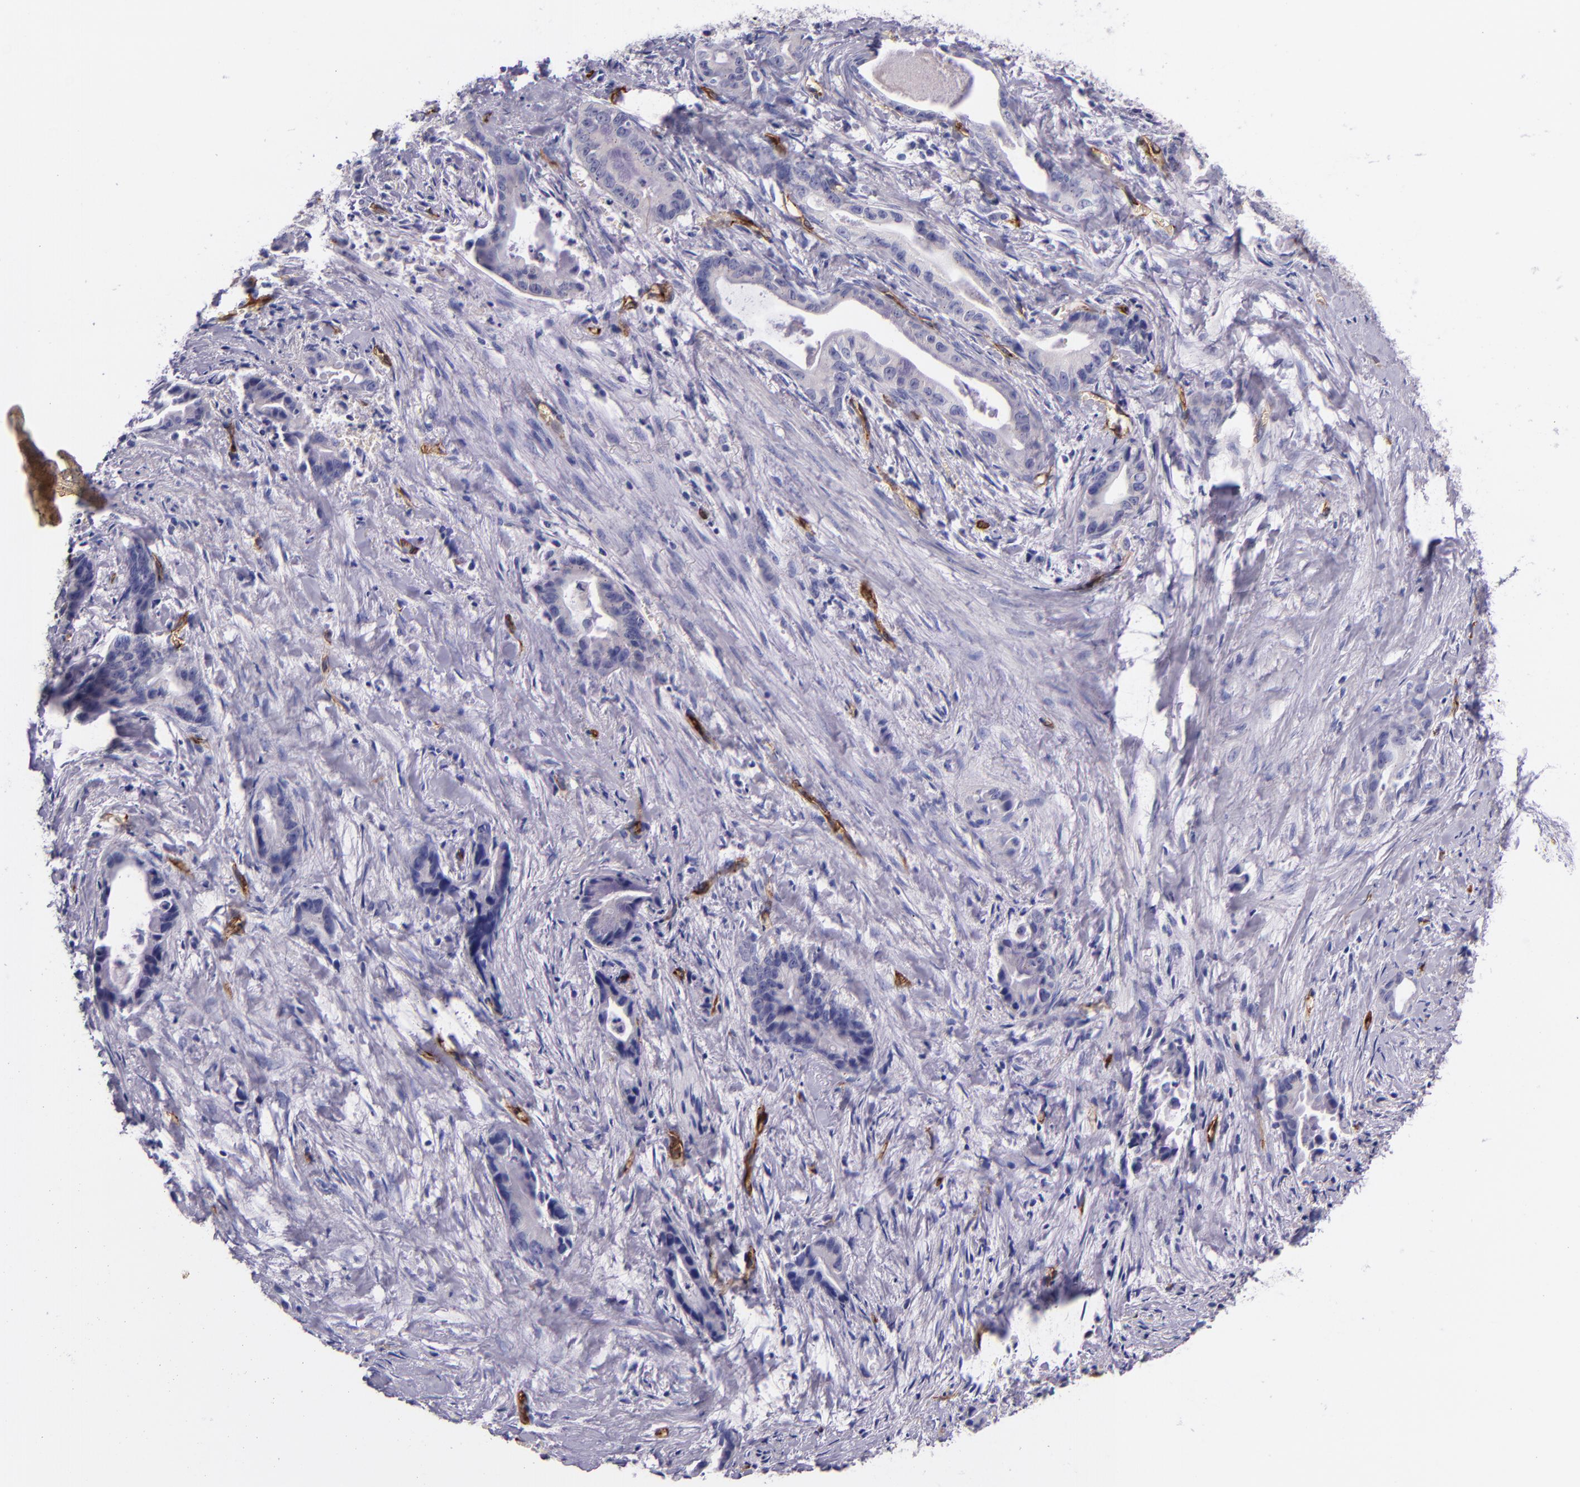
{"staining": {"intensity": "negative", "quantity": "none", "location": "none"}, "tissue": "liver cancer", "cell_type": "Tumor cells", "image_type": "cancer", "snomed": [{"axis": "morphology", "description": "Cholangiocarcinoma"}, {"axis": "topography", "description": "Liver"}], "caption": "IHC photomicrograph of neoplastic tissue: human liver cancer stained with DAB reveals no significant protein positivity in tumor cells.", "gene": "NOS3", "patient": {"sex": "female", "age": 55}}